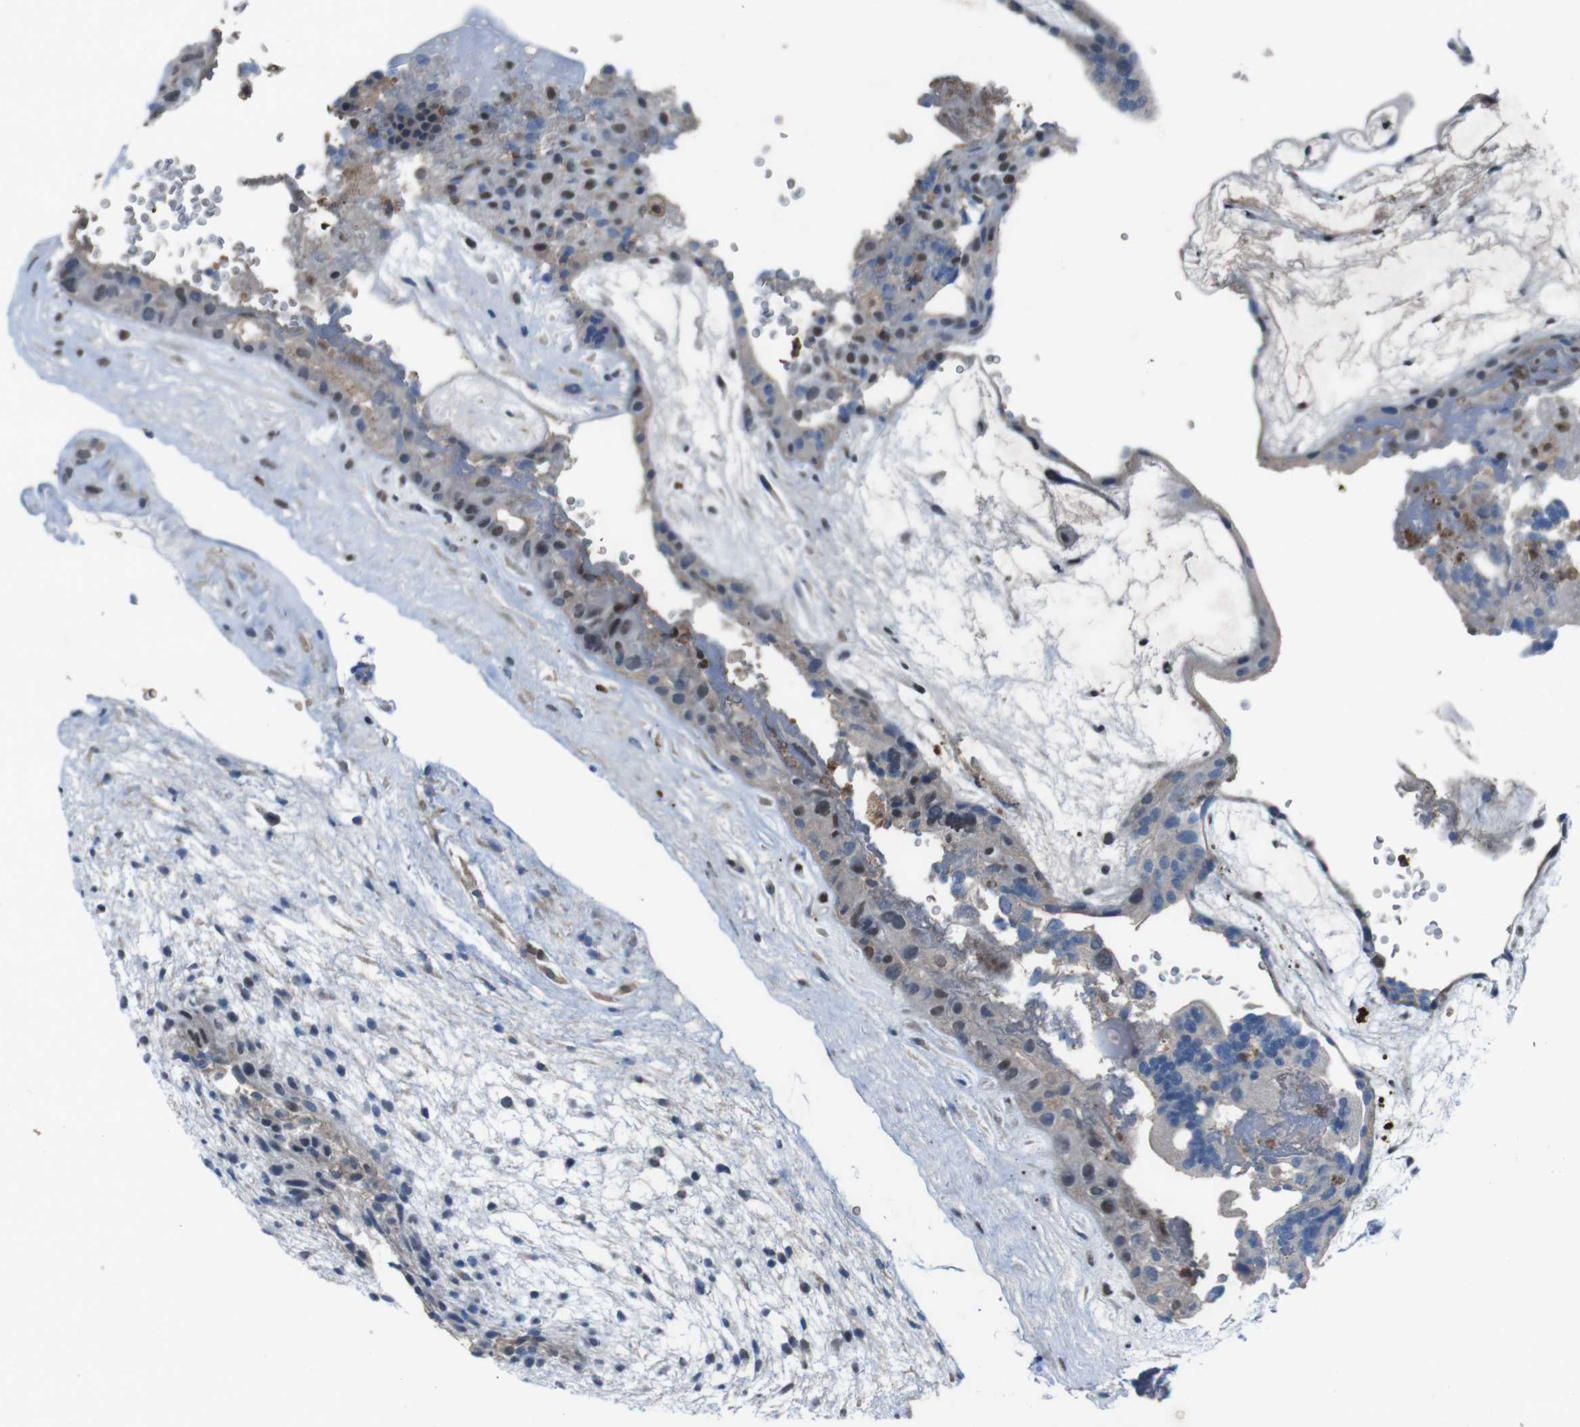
{"staining": {"intensity": "strong", "quantity": ">75%", "location": "nuclear"}, "tissue": "placenta", "cell_type": "Decidual cells", "image_type": "normal", "snomed": [{"axis": "morphology", "description": "Normal tissue, NOS"}, {"axis": "topography", "description": "Placenta"}], "caption": "Immunohistochemistry (DAB (3,3'-diaminobenzidine)) staining of unremarkable placenta reveals strong nuclear protein expression in approximately >75% of decidual cells. (DAB (3,3'-diaminobenzidine) IHC with brightfield microscopy, high magnification).", "gene": "SUB1", "patient": {"sex": "female", "age": 19}}